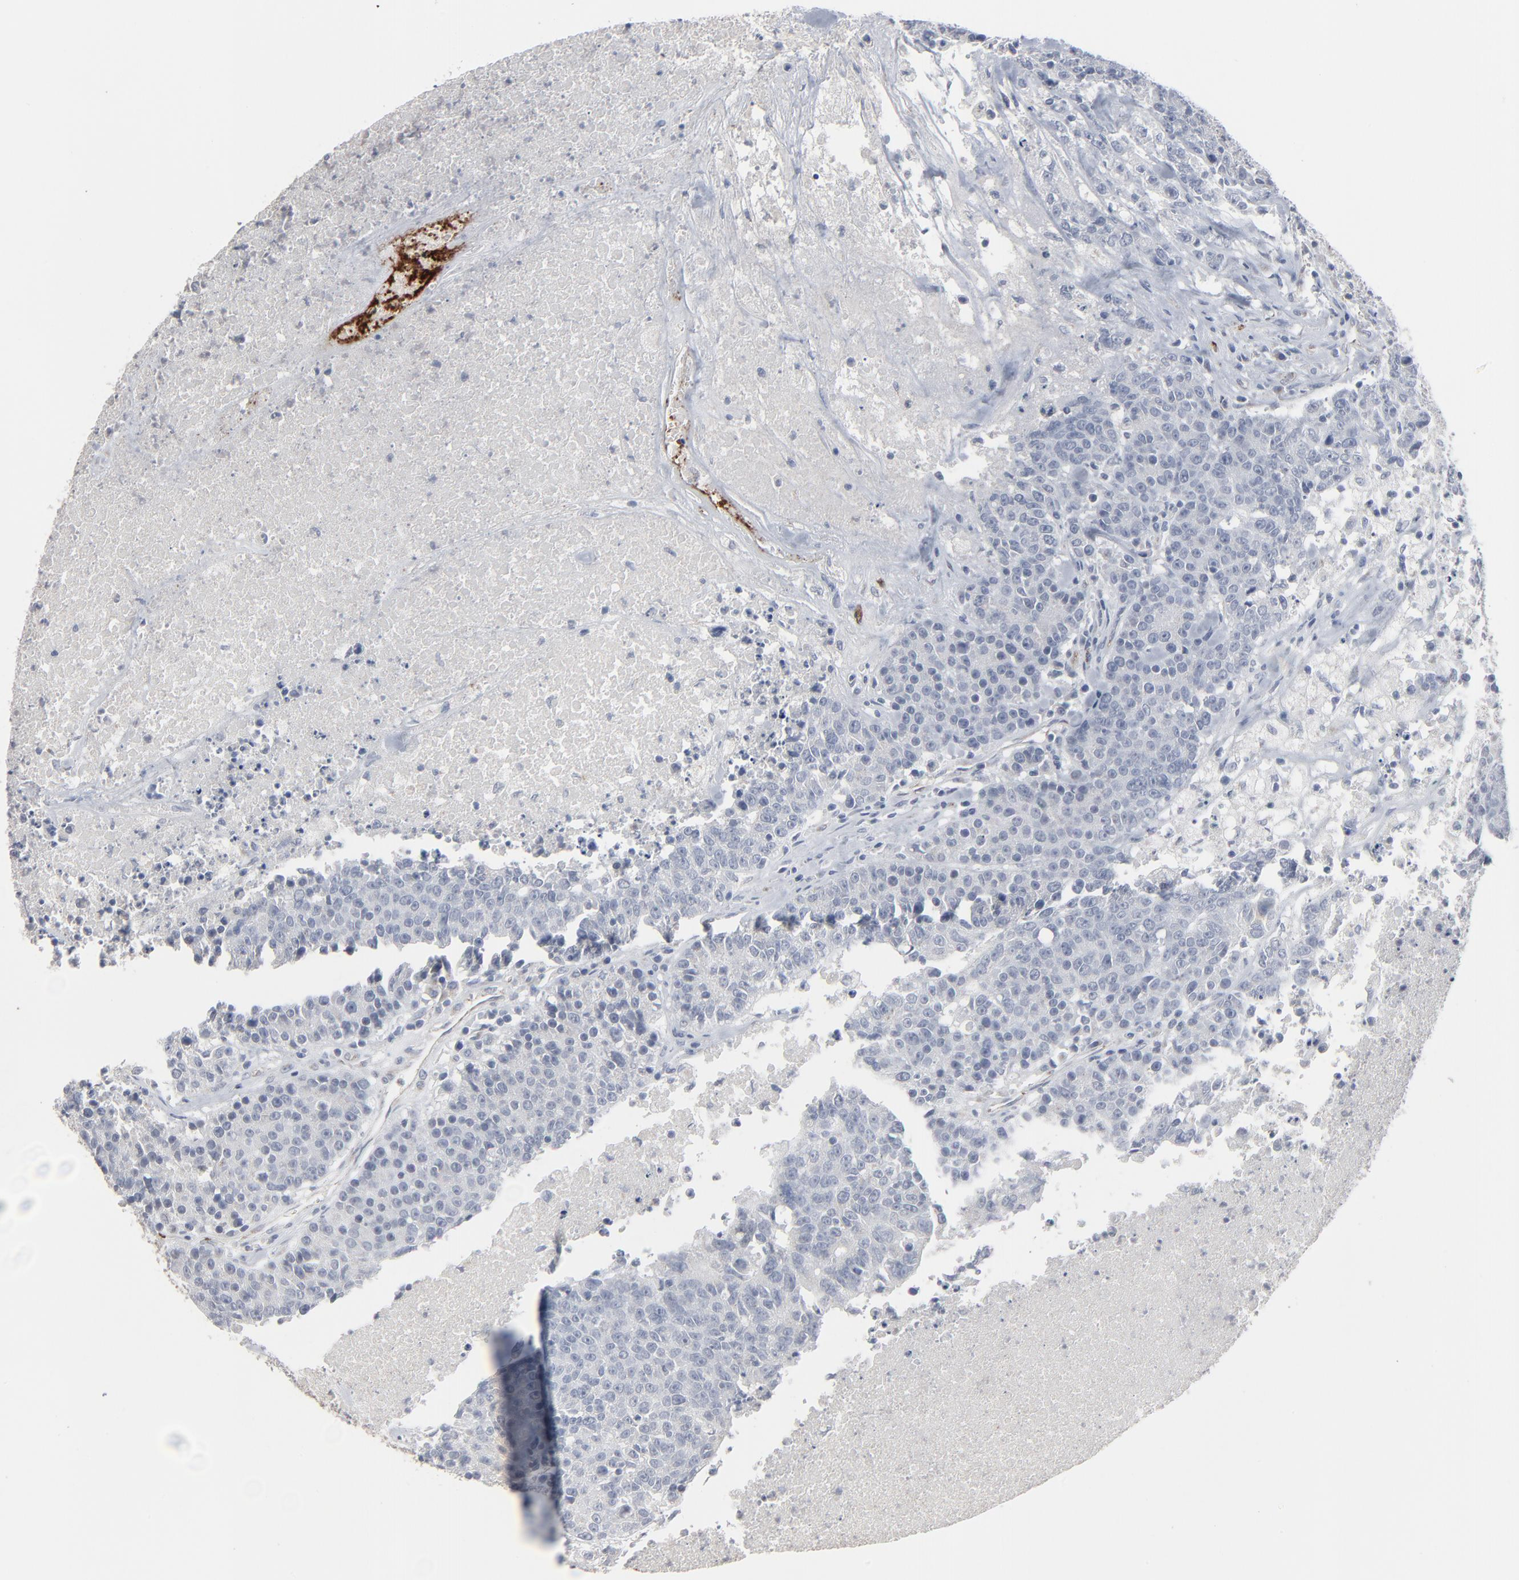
{"staining": {"intensity": "negative", "quantity": "none", "location": "none"}, "tissue": "colorectal cancer", "cell_type": "Tumor cells", "image_type": "cancer", "snomed": [{"axis": "morphology", "description": "Adenocarcinoma, NOS"}, {"axis": "topography", "description": "Colon"}], "caption": "An immunohistochemistry (IHC) histopathology image of adenocarcinoma (colorectal) is shown. There is no staining in tumor cells of adenocarcinoma (colorectal). (DAB IHC visualized using brightfield microscopy, high magnification).", "gene": "JAM3", "patient": {"sex": "female", "age": 53}}